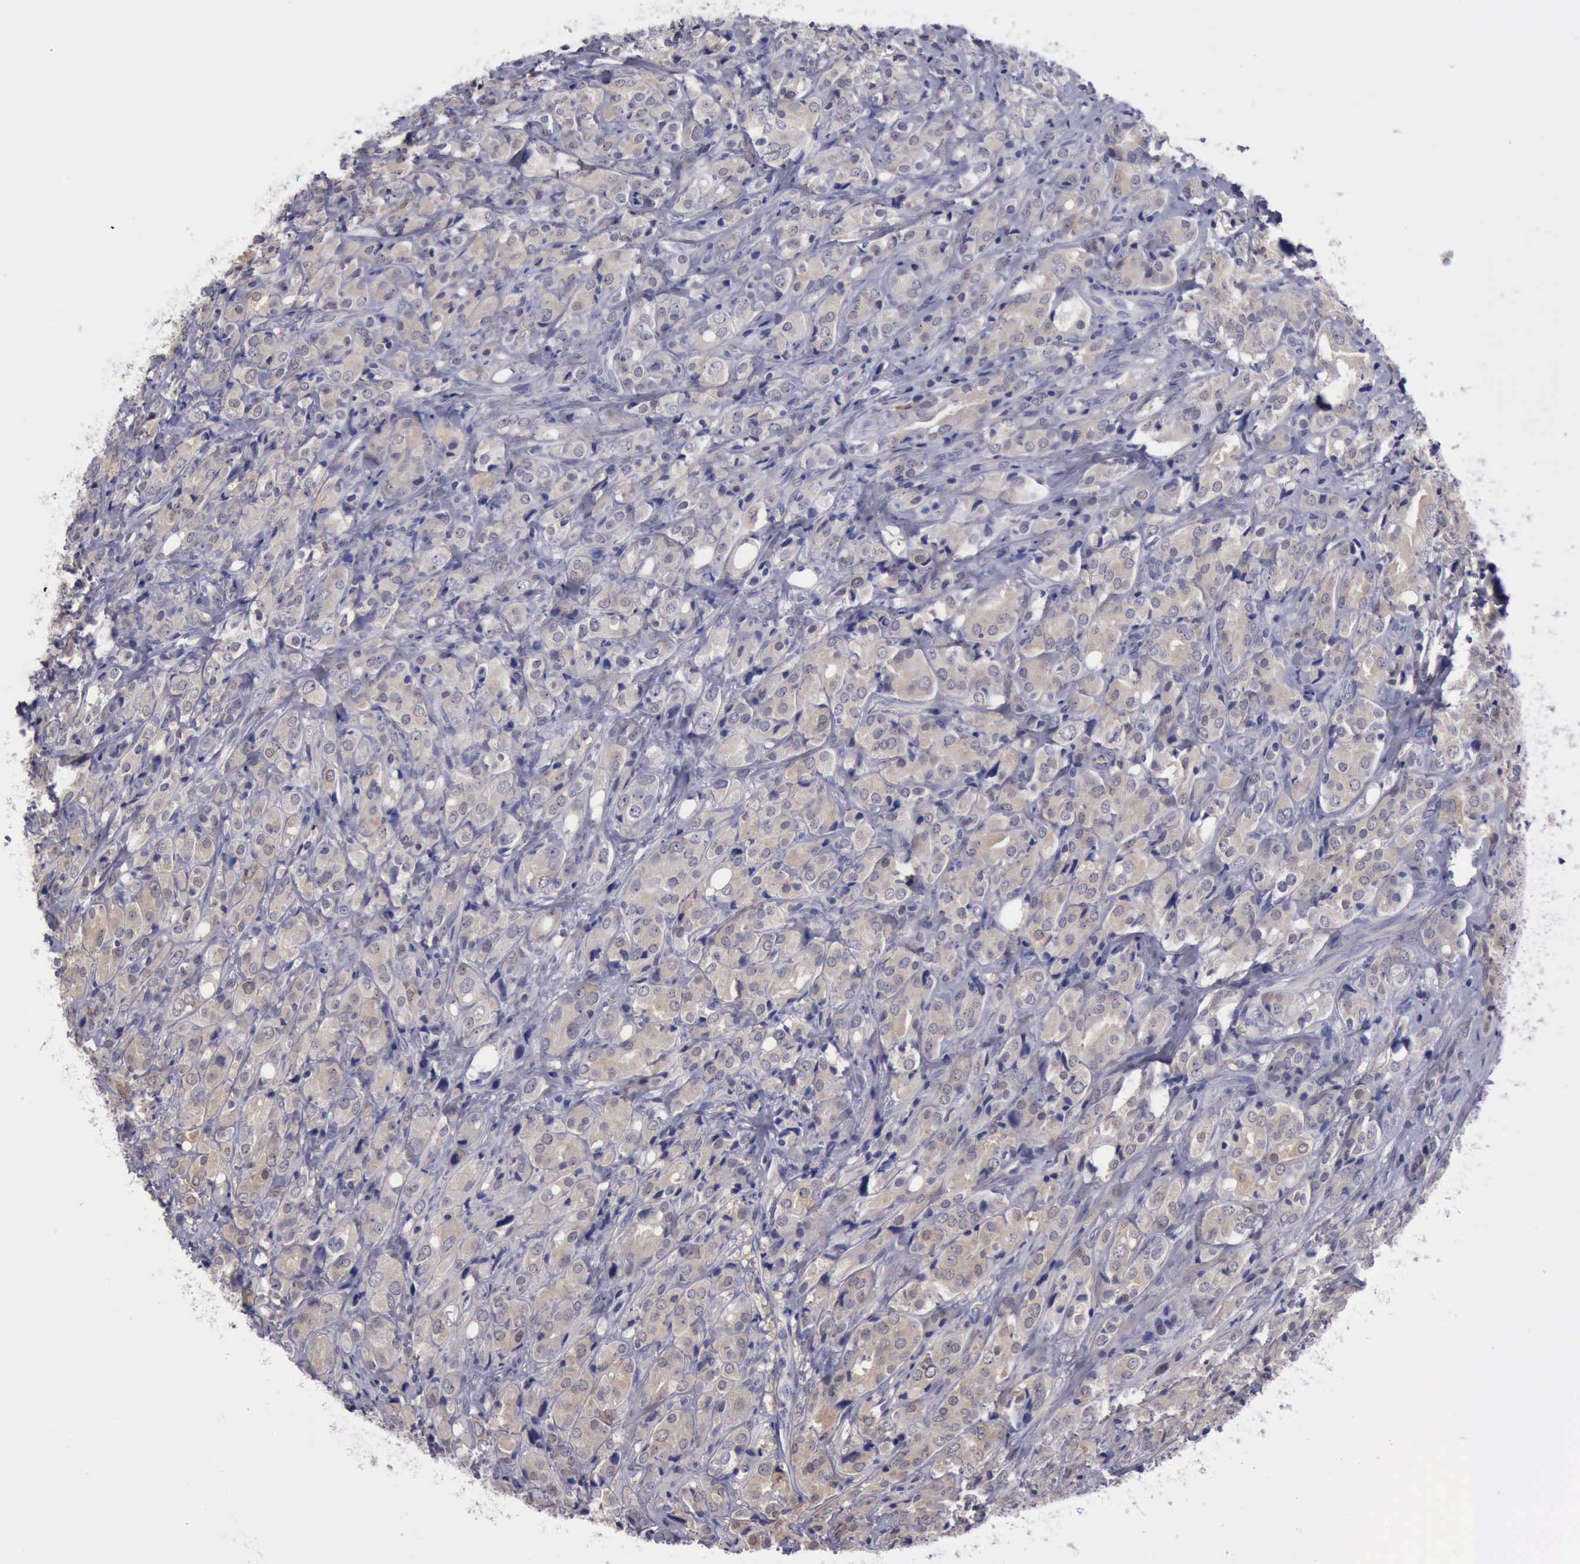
{"staining": {"intensity": "weak", "quantity": ">75%", "location": "cytoplasmic/membranous"}, "tissue": "prostate cancer", "cell_type": "Tumor cells", "image_type": "cancer", "snomed": [{"axis": "morphology", "description": "Adenocarcinoma, High grade"}, {"axis": "topography", "description": "Prostate"}], "caption": "Tumor cells reveal low levels of weak cytoplasmic/membranous staining in about >75% of cells in human prostate cancer.", "gene": "CEP128", "patient": {"sex": "male", "age": 68}}